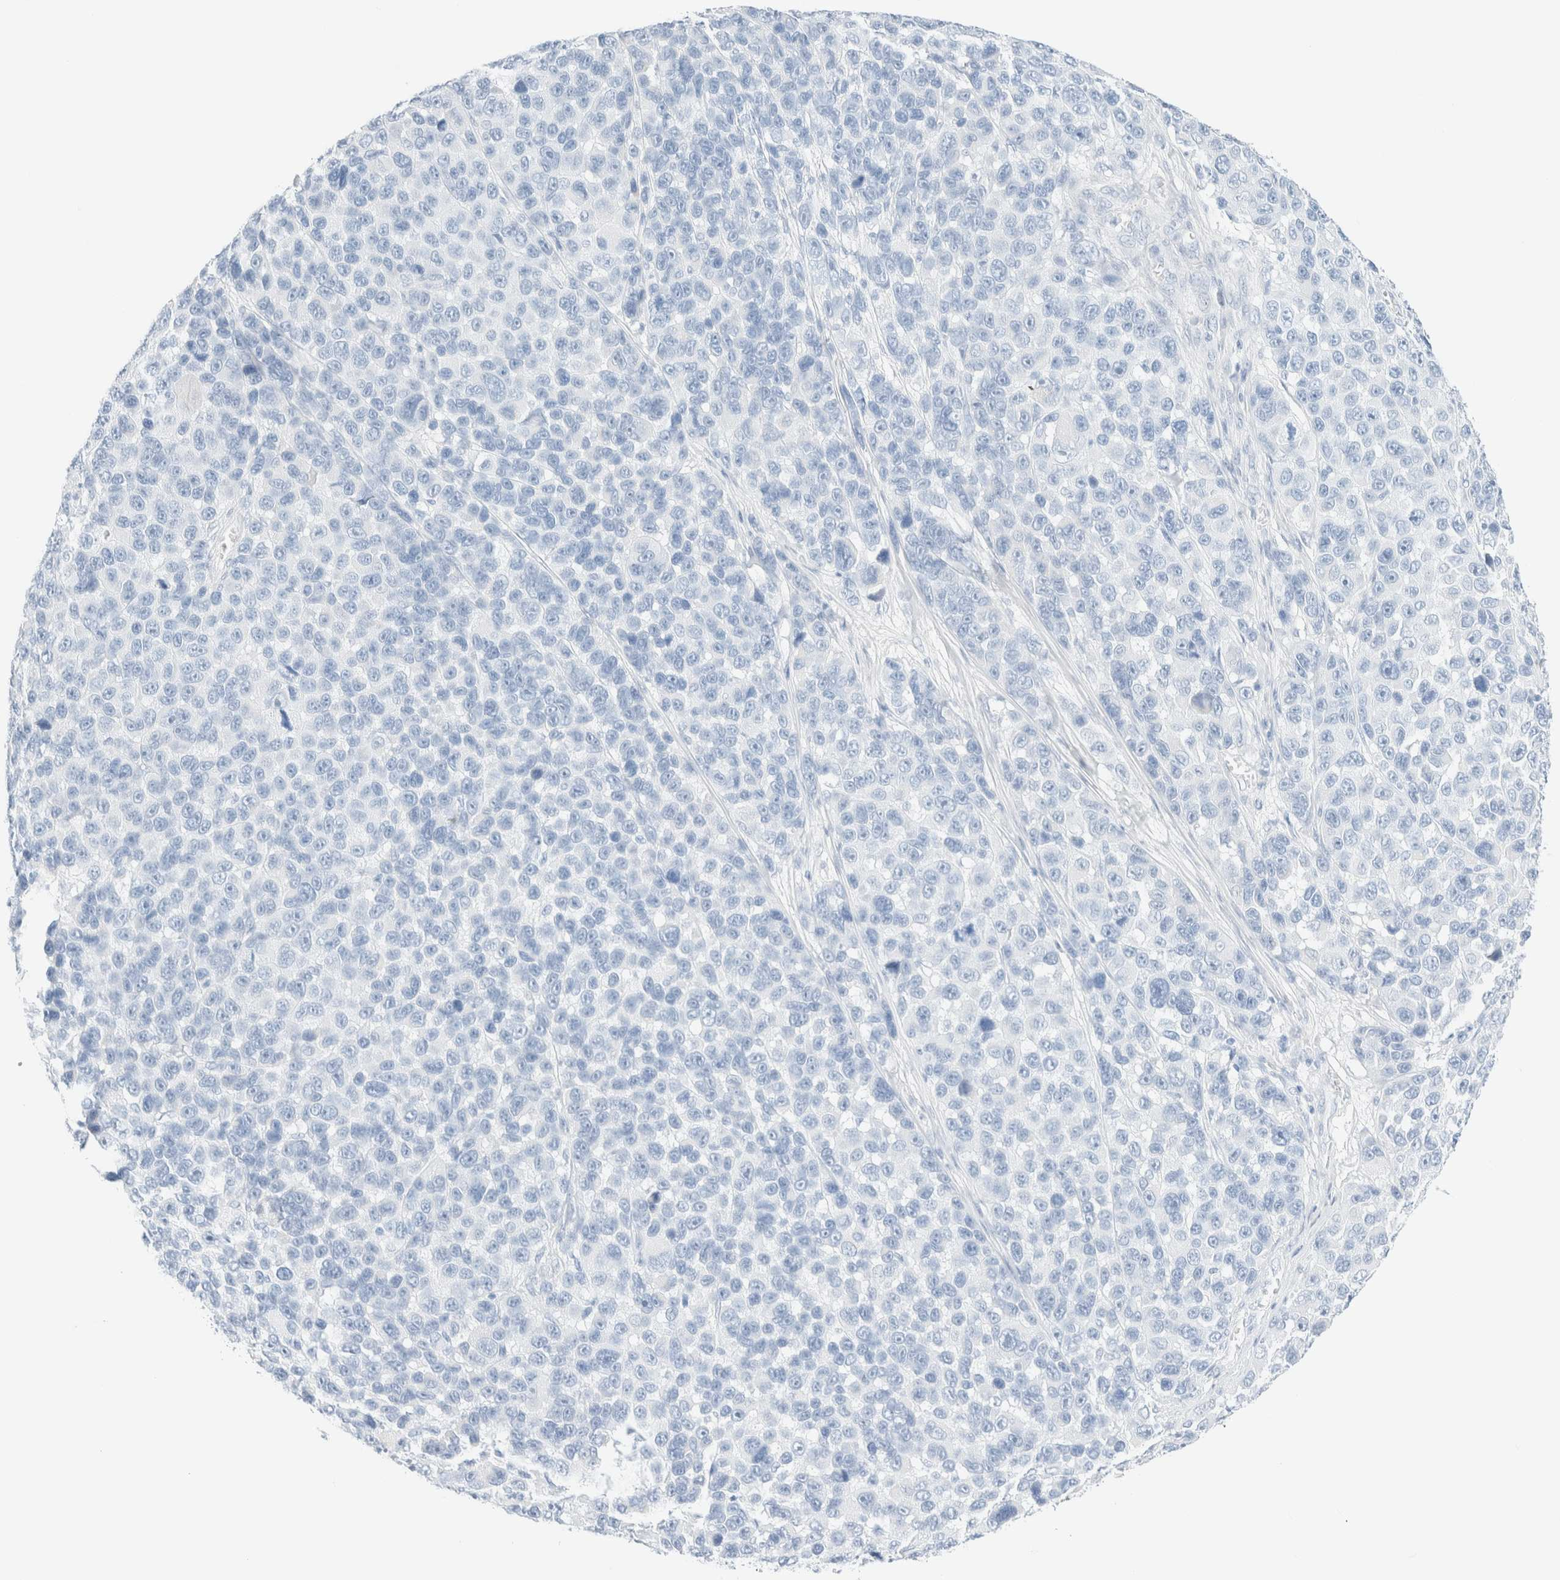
{"staining": {"intensity": "negative", "quantity": "none", "location": "none"}, "tissue": "melanoma", "cell_type": "Tumor cells", "image_type": "cancer", "snomed": [{"axis": "morphology", "description": "Malignant melanoma, NOS"}, {"axis": "topography", "description": "Skin"}], "caption": "A histopathology image of human malignant melanoma is negative for staining in tumor cells.", "gene": "DPYS", "patient": {"sex": "male", "age": 53}}